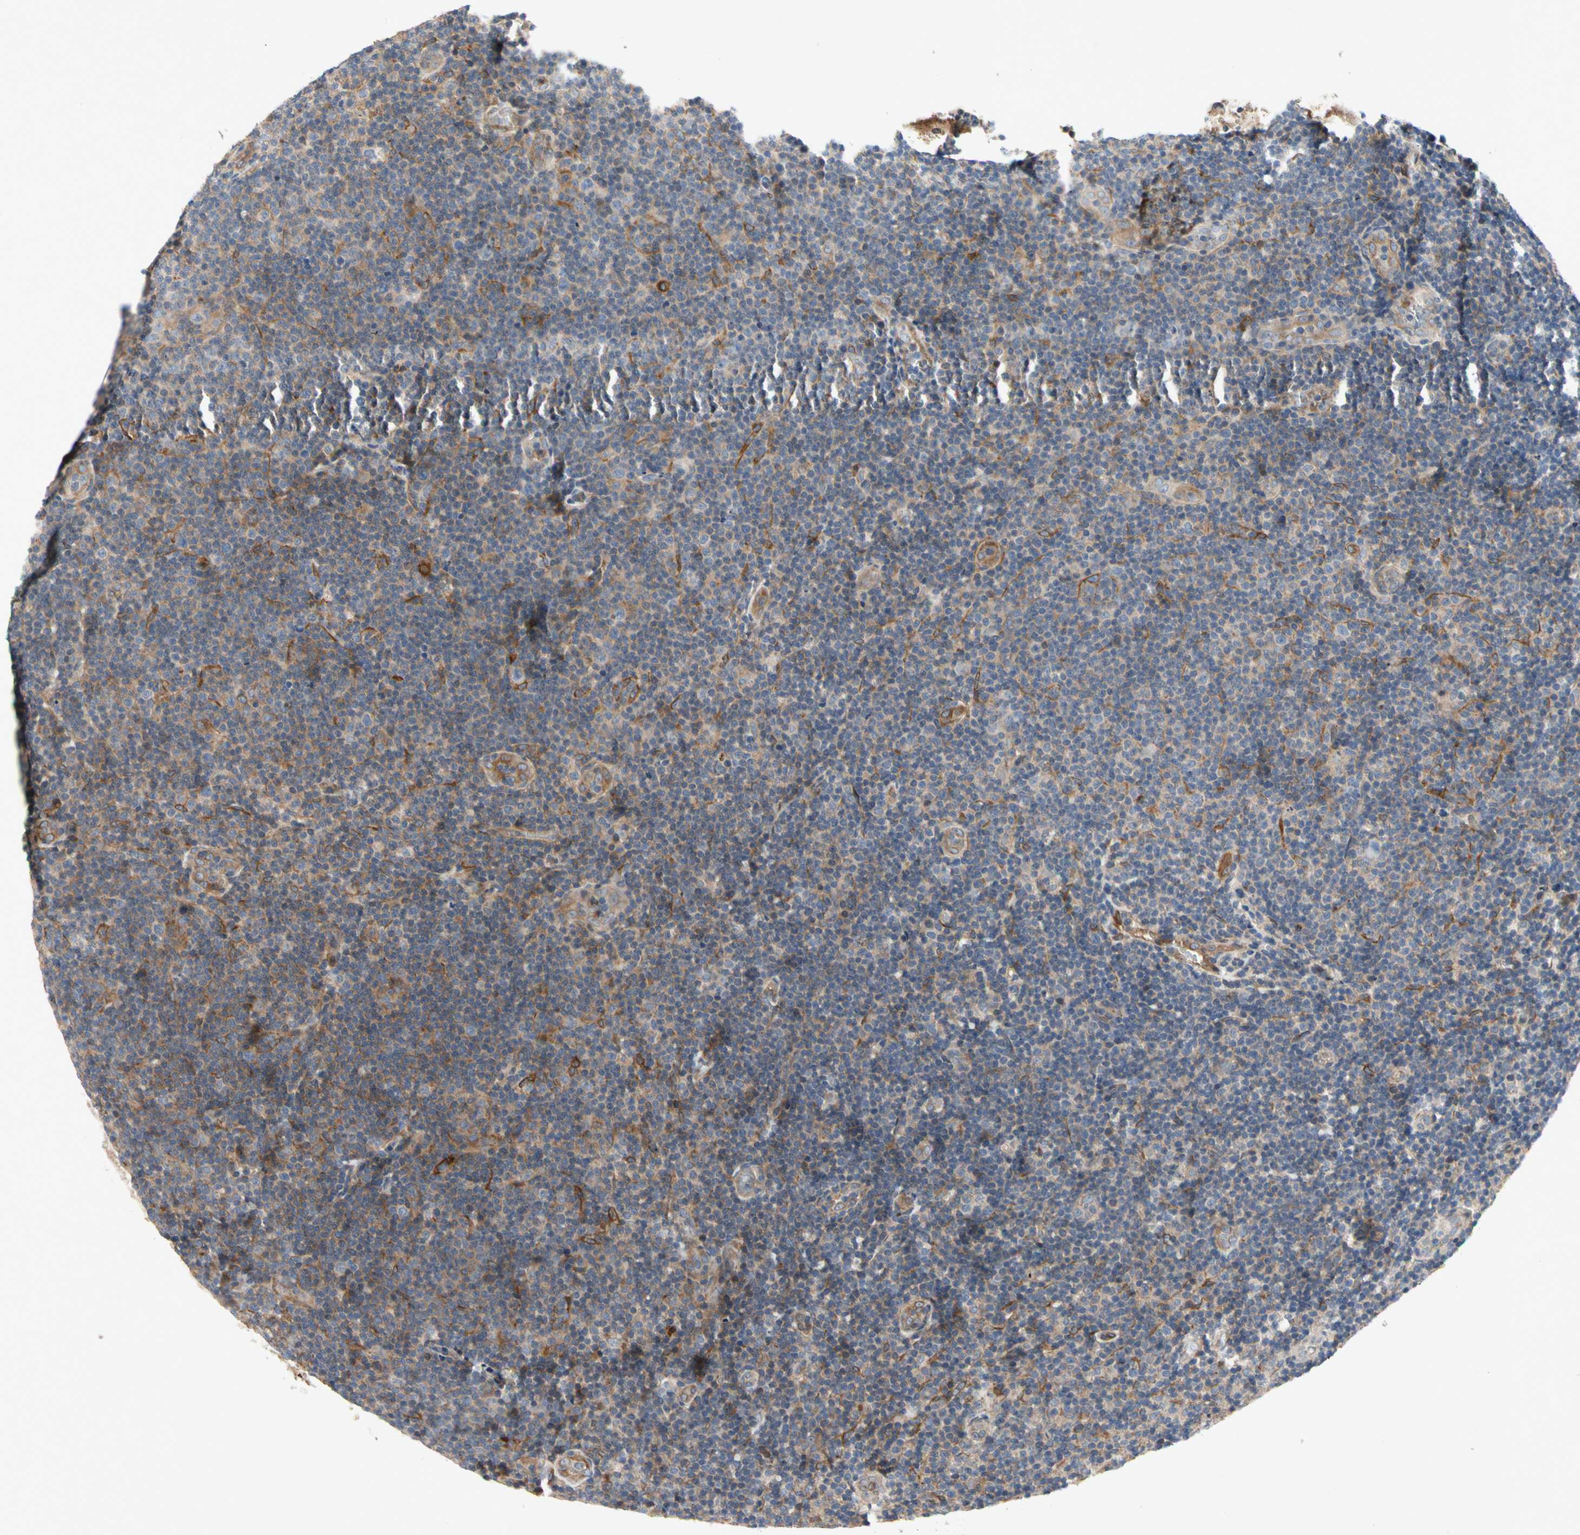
{"staining": {"intensity": "moderate", "quantity": "<25%", "location": "cytoplasmic/membranous"}, "tissue": "lymphoma", "cell_type": "Tumor cells", "image_type": "cancer", "snomed": [{"axis": "morphology", "description": "Malignant lymphoma, non-Hodgkin's type, Low grade"}, {"axis": "topography", "description": "Lymph node"}], "caption": "Immunohistochemistry (IHC) (DAB (3,3'-diaminobenzidine)) staining of lymphoma displays moderate cytoplasmic/membranous protein expression in about <25% of tumor cells. The staining is performed using DAB brown chromogen to label protein expression. The nuclei are counter-stained blue using hematoxylin.", "gene": "CRTAC1", "patient": {"sex": "male", "age": 83}}